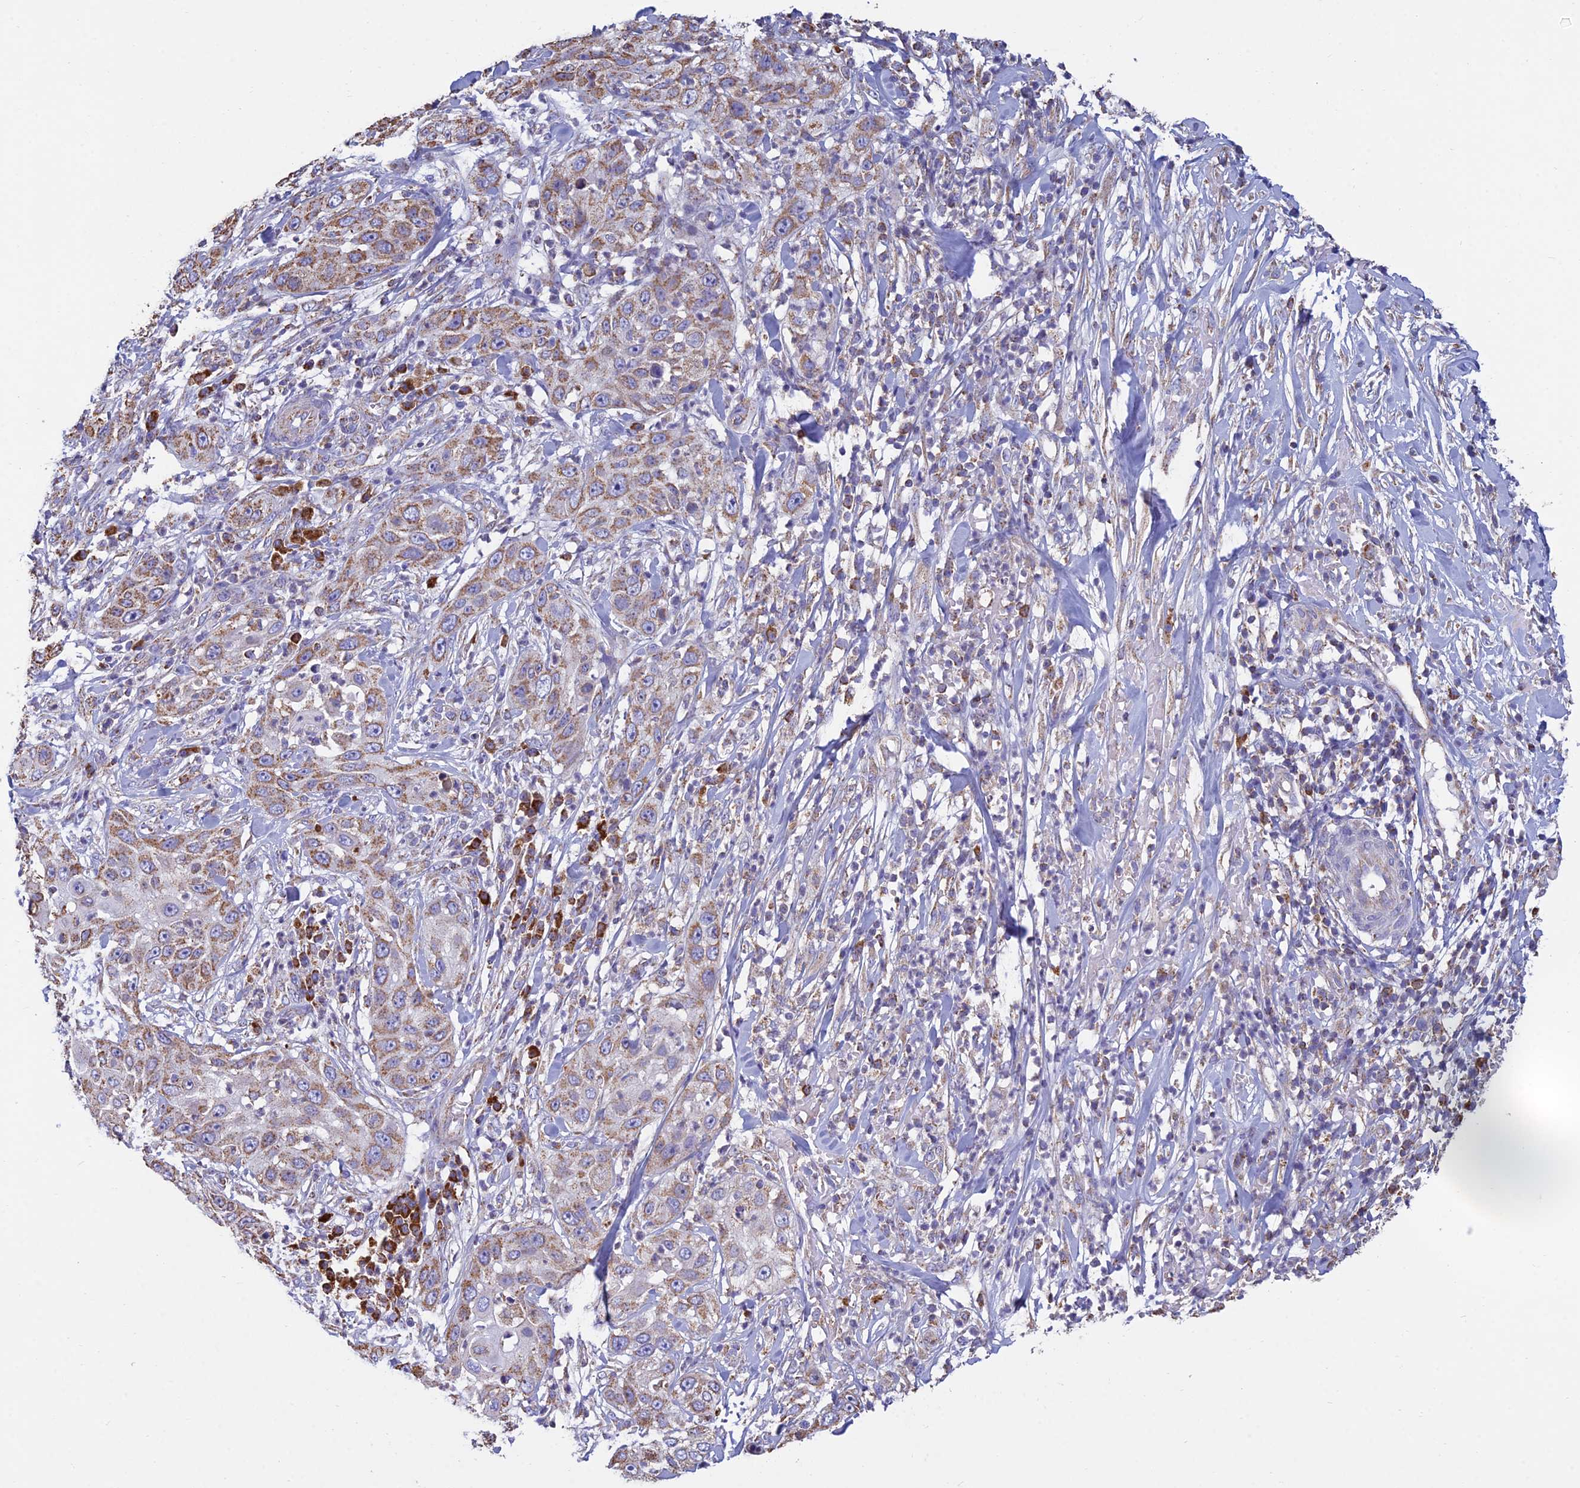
{"staining": {"intensity": "moderate", "quantity": "25%-75%", "location": "cytoplasmic/membranous"}, "tissue": "skin cancer", "cell_type": "Tumor cells", "image_type": "cancer", "snomed": [{"axis": "morphology", "description": "Squamous cell carcinoma, NOS"}, {"axis": "topography", "description": "Skin"}], "caption": "Approximately 25%-75% of tumor cells in skin cancer show moderate cytoplasmic/membranous protein staining as visualized by brown immunohistochemical staining.", "gene": "OR2W3", "patient": {"sex": "female", "age": 44}}